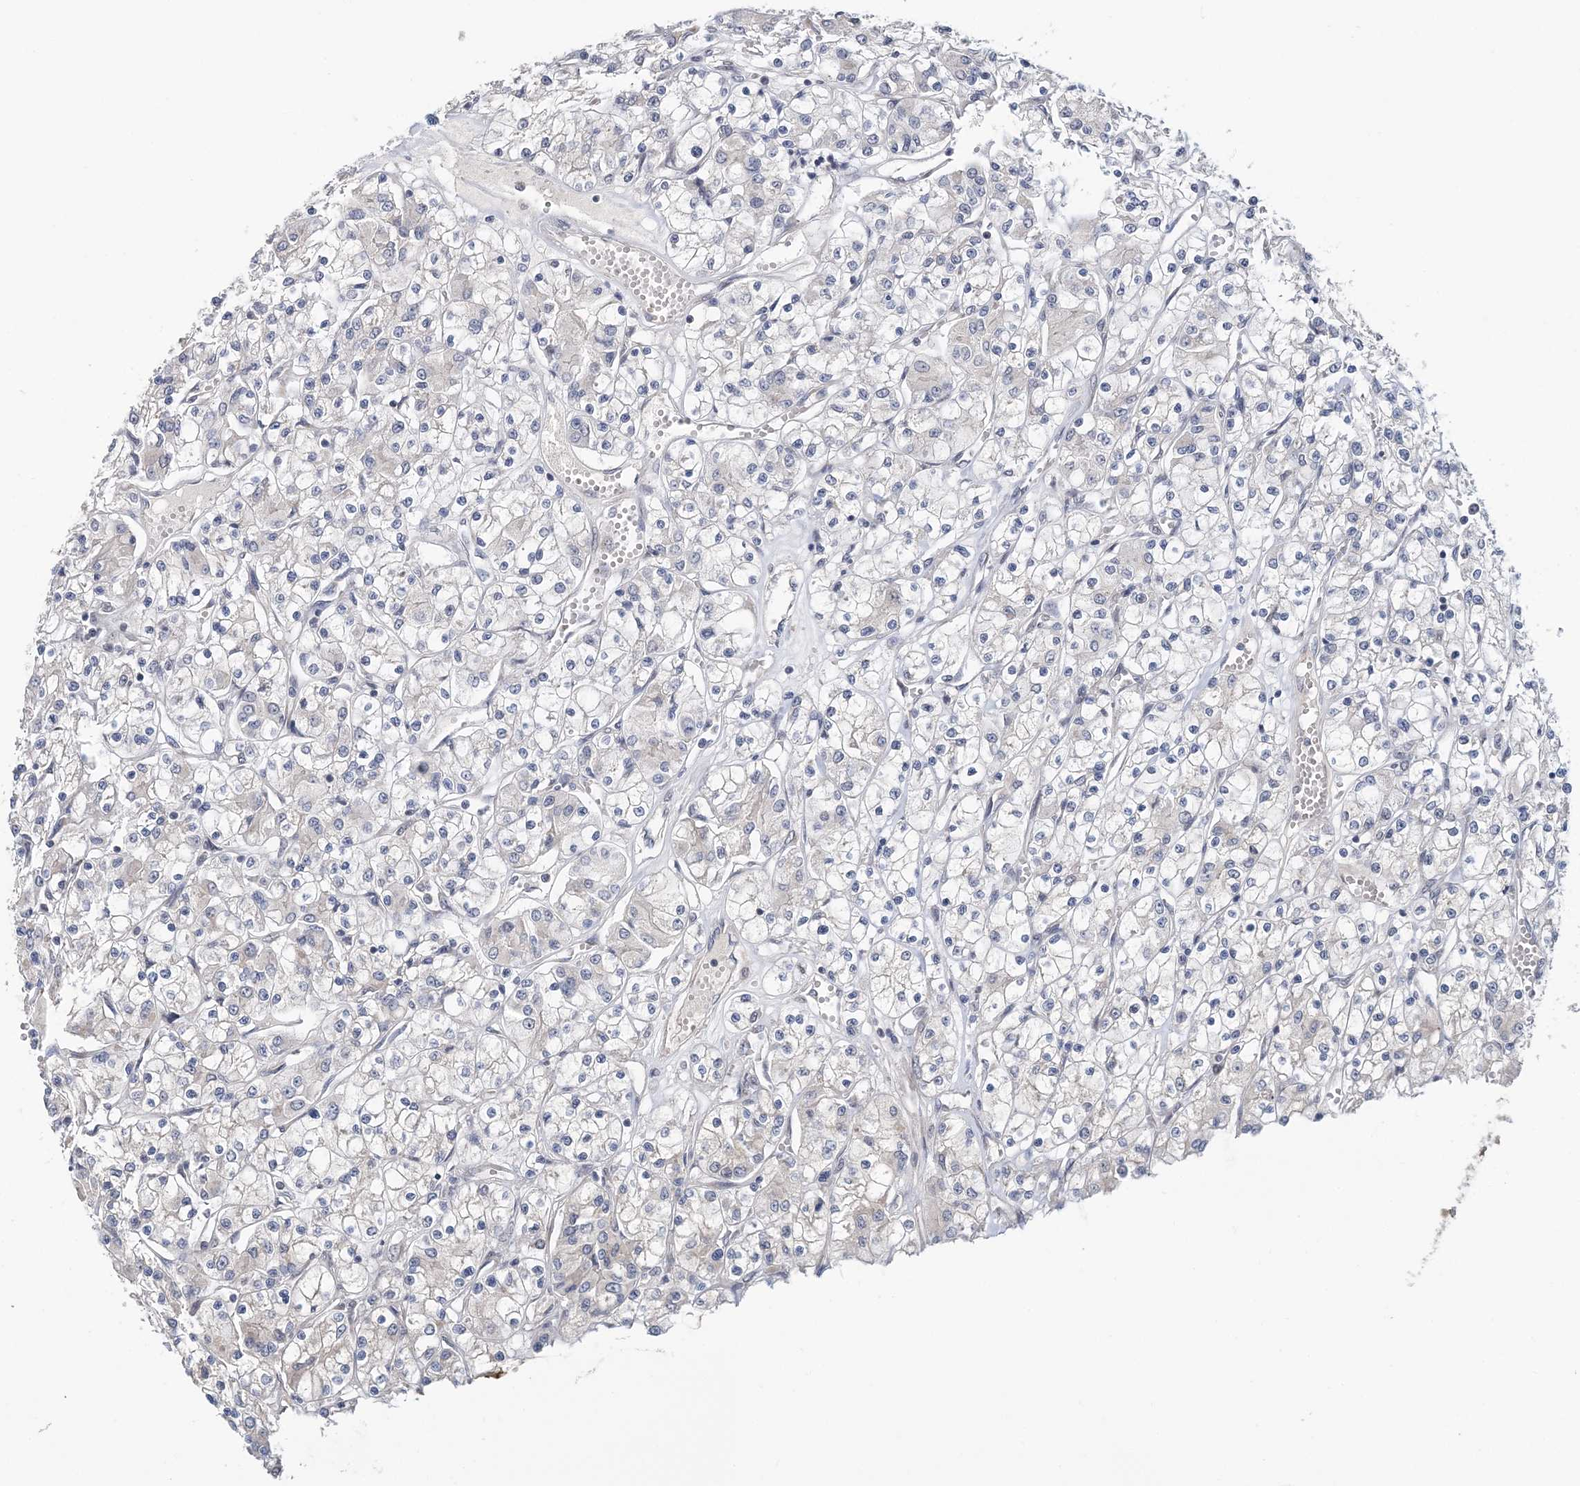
{"staining": {"intensity": "negative", "quantity": "none", "location": "none"}, "tissue": "renal cancer", "cell_type": "Tumor cells", "image_type": "cancer", "snomed": [{"axis": "morphology", "description": "Adenocarcinoma, NOS"}, {"axis": "topography", "description": "Kidney"}], "caption": "This micrograph is of renal cancer (adenocarcinoma) stained with immunohistochemistry to label a protein in brown with the nuclei are counter-stained blue. There is no expression in tumor cells.", "gene": "TSHZ2", "patient": {"sex": "female", "age": 59}}